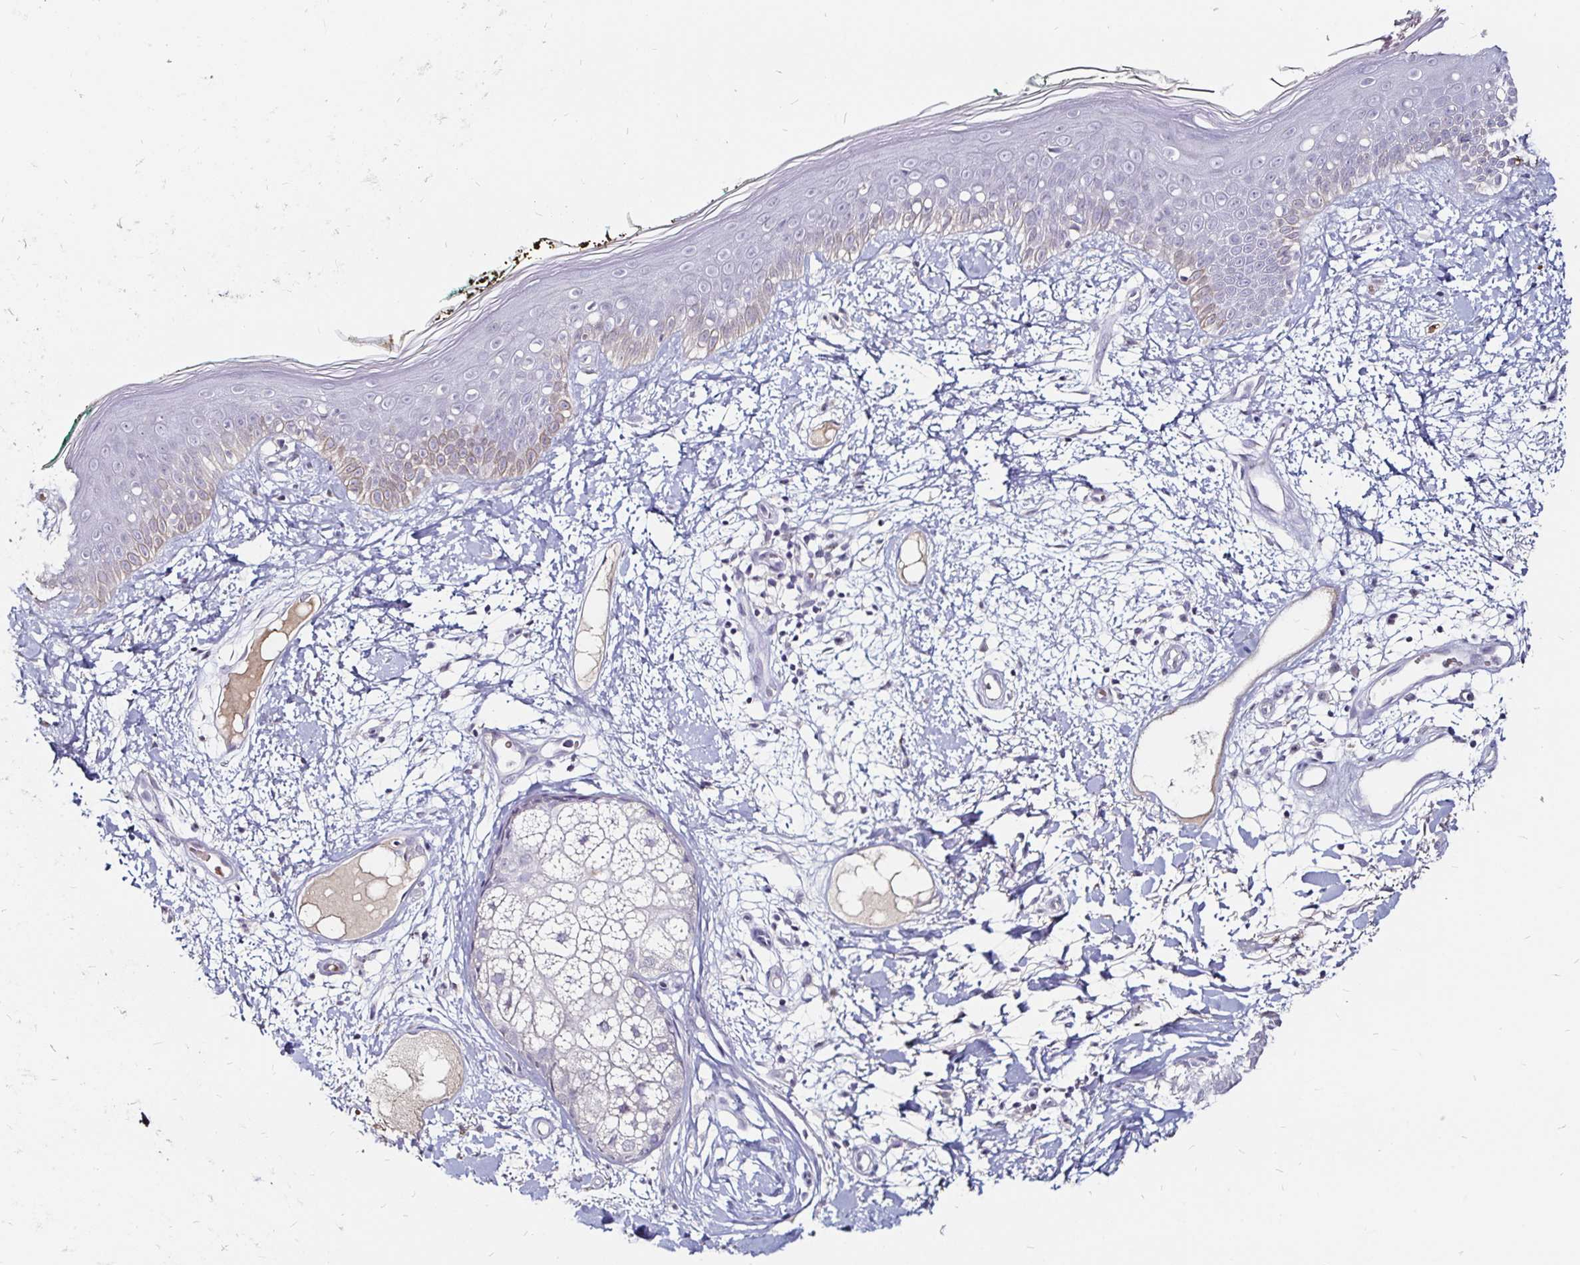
{"staining": {"intensity": "negative", "quantity": "none", "location": "none"}, "tissue": "skin", "cell_type": "Fibroblasts", "image_type": "normal", "snomed": [{"axis": "morphology", "description": "Normal tissue, NOS"}, {"axis": "topography", "description": "Skin"}], "caption": "DAB immunohistochemical staining of normal skin reveals no significant expression in fibroblasts.", "gene": "FAIM2", "patient": {"sex": "female", "age": 34}}